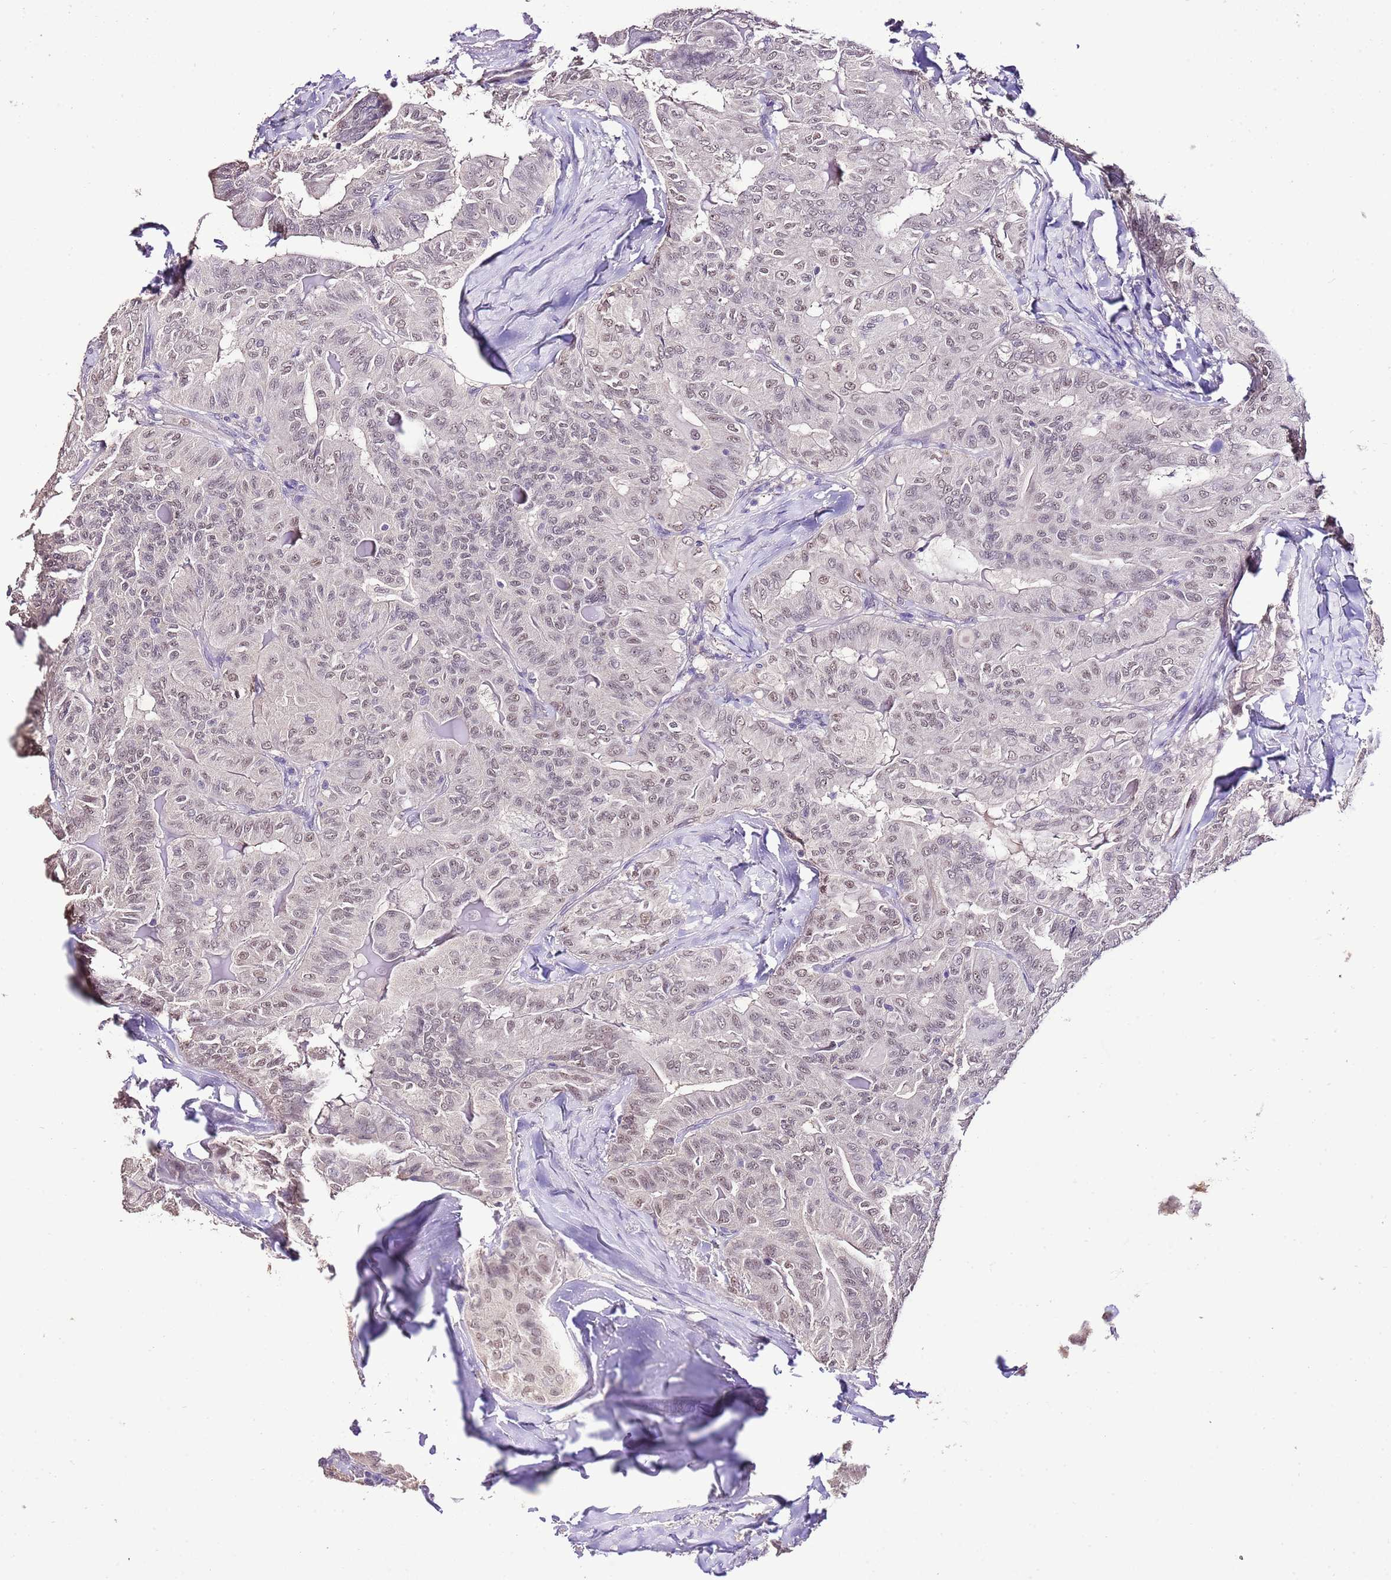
{"staining": {"intensity": "weak", "quantity": ">75%", "location": "nuclear"}, "tissue": "thyroid cancer", "cell_type": "Tumor cells", "image_type": "cancer", "snomed": [{"axis": "morphology", "description": "Papillary adenocarcinoma, NOS"}, {"axis": "topography", "description": "Thyroid gland"}], "caption": "Tumor cells display weak nuclear positivity in approximately >75% of cells in thyroid cancer.", "gene": "IZUMO4", "patient": {"sex": "female", "age": 68}}